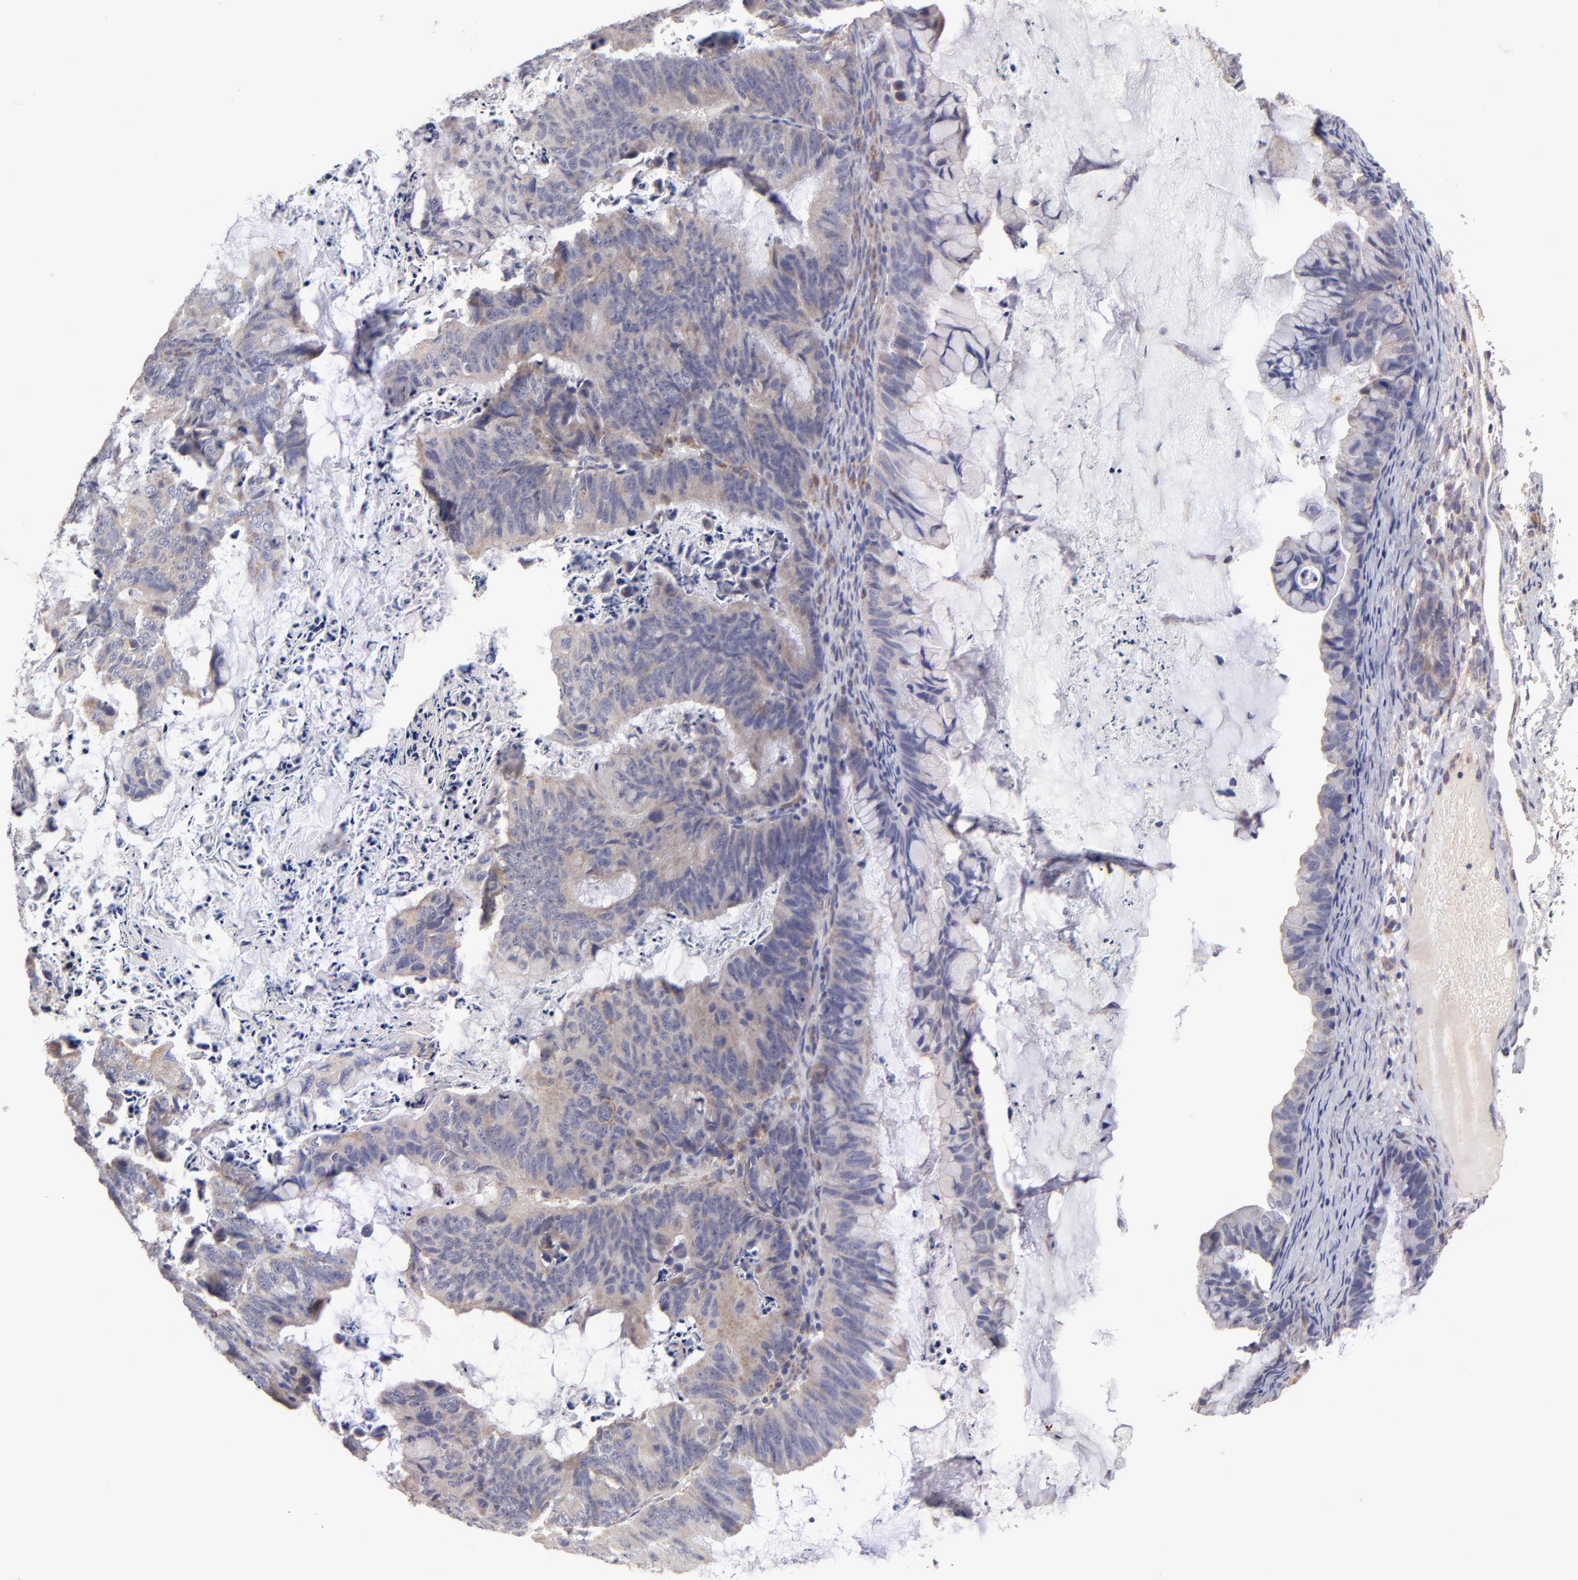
{"staining": {"intensity": "weak", "quantity": ">75%", "location": "cytoplasmic/membranous"}, "tissue": "ovarian cancer", "cell_type": "Tumor cells", "image_type": "cancer", "snomed": [{"axis": "morphology", "description": "Cystadenocarcinoma, mucinous, NOS"}, {"axis": "topography", "description": "Ovary"}], "caption": "Immunohistochemistry (IHC) image of human mucinous cystadenocarcinoma (ovarian) stained for a protein (brown), which exhibits low levels of weak cytoplasmic/membranous expression in about >75% of tumor cells.", "gene": "HCCS", "patient": {"sex": "female", "age": 36}}